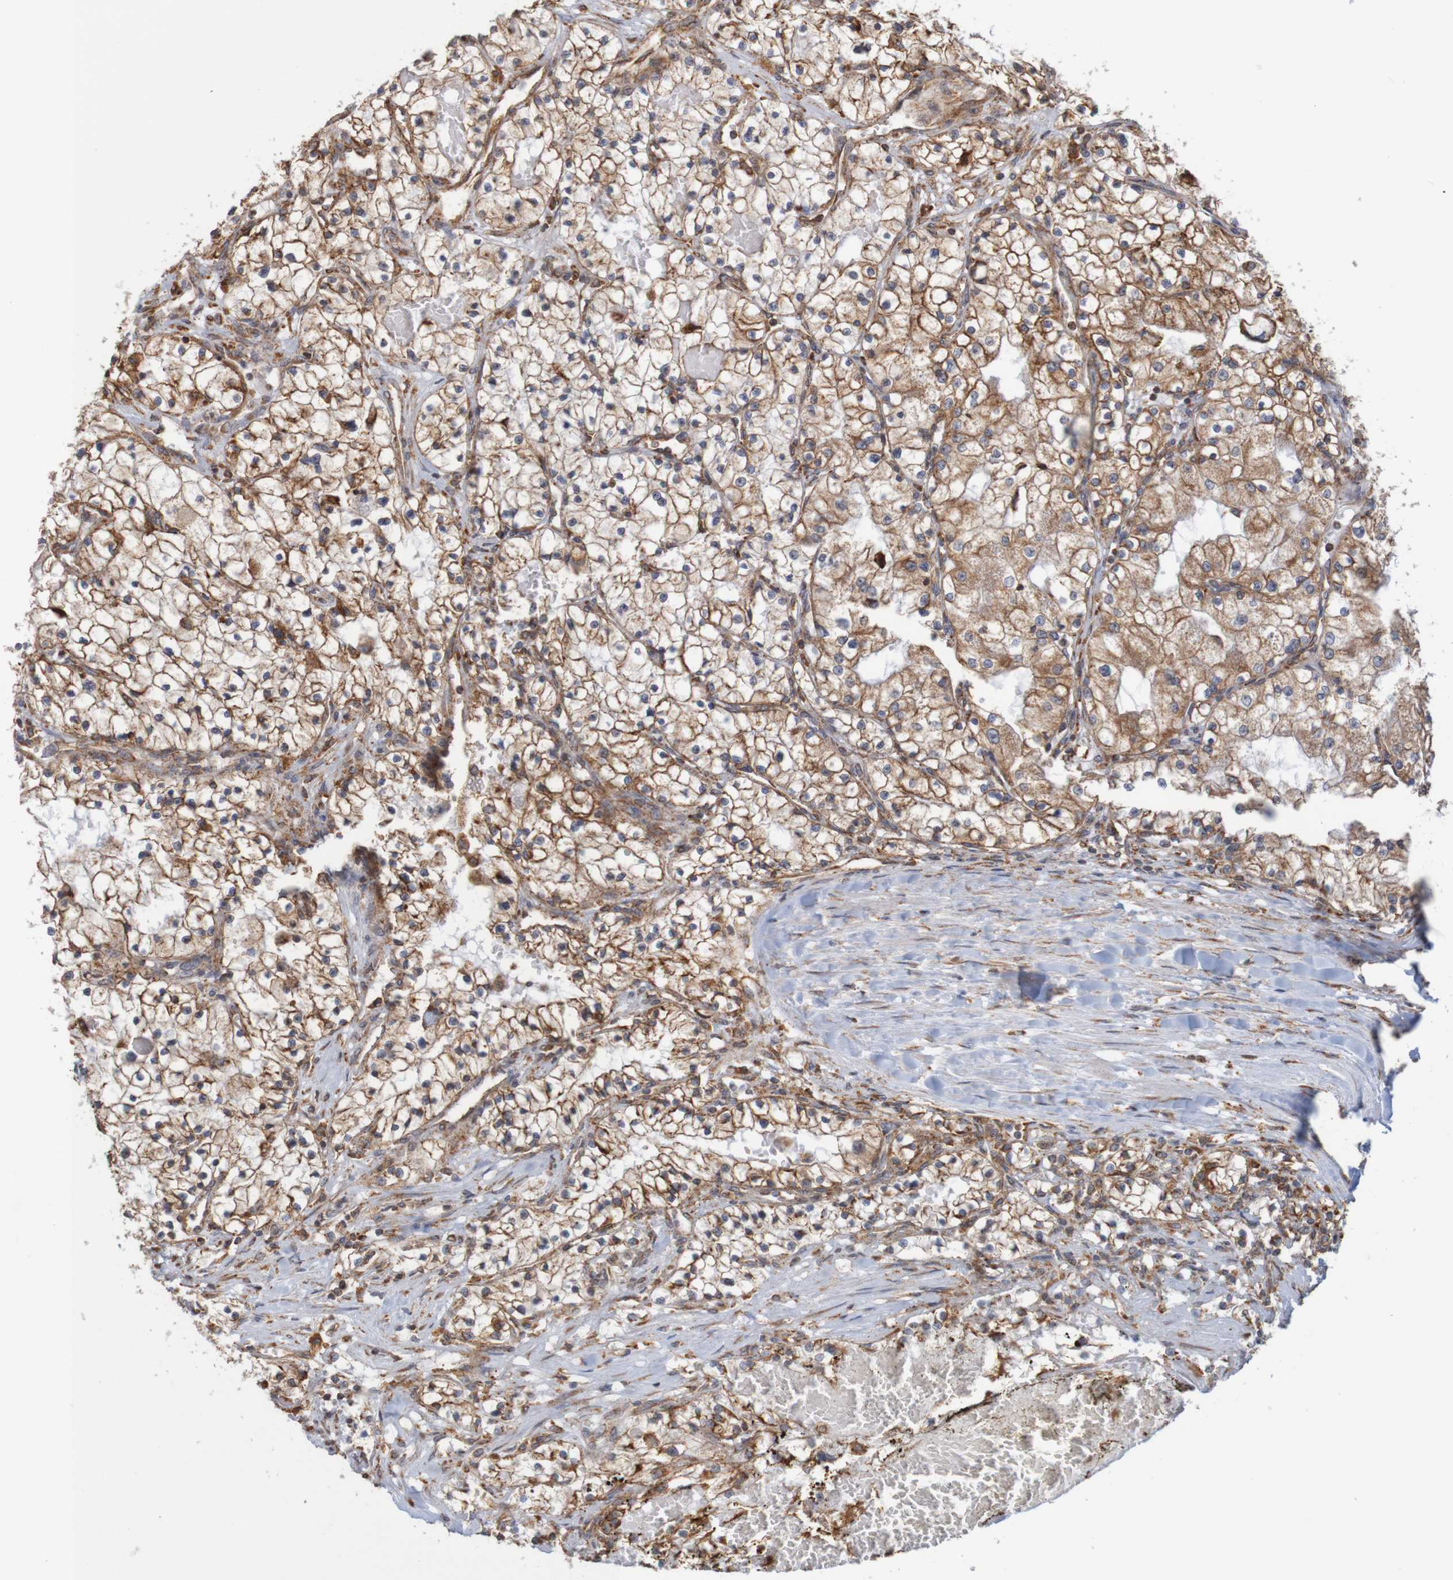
{"staining": {"intensity": "moderate", "quantity": "<25%", "location": "cytoplasmic/membranous"}, "tissue": "renal cancer", "cell_type": "Tumor cells", "image_type": "cancer", "snomed": [{"axis": "morphology", "description": "Adenocarcinoma, NOS"}, {"axis": "topography", "description": "Kidney"}], "caption": "This is an image of immunohistochemistry (IHC) staining of adenocarcinoma (renal), which shows moderate expression in the cytoplasmic/membranous of tumor cells.", "gene": "PDIA3", "patient": {"sex": "male", "age": 68}}